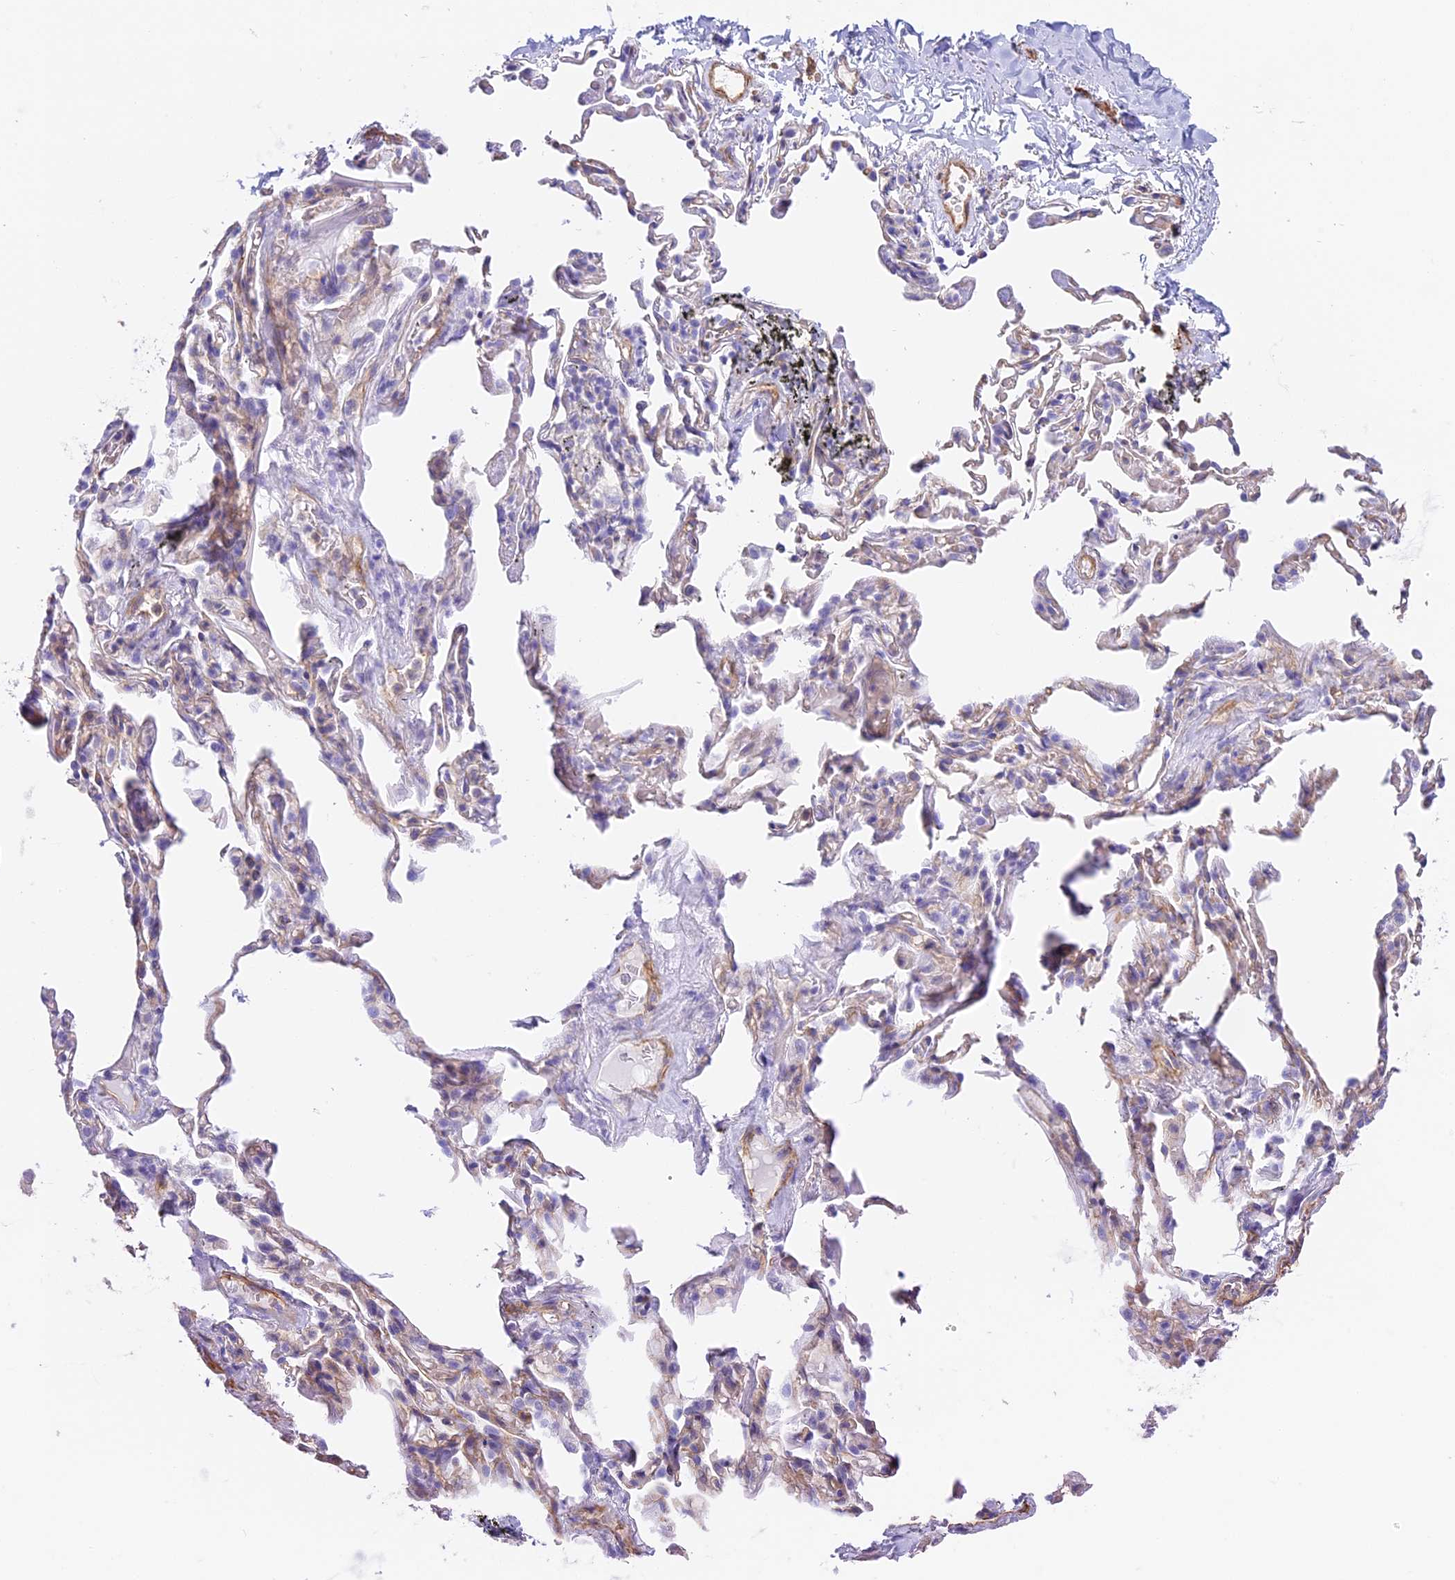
{"staining": {"intensity": "negative", "quantity": "none", "location": "none"}, "tissue": "adipose tissue", "cell_type": "Adipocytes", "image_type": "normal", "snomed": [{"axis": "morphology", "description": "Normal tissue, NOS"}, {"axis": "topography", "description": "Lymph node"}, {"axis": "topography", "description": "Bronchus"}], "caption": "Immunohistochemistry (IHC) of benign human adipose tissue displays no expression in adipocytes.", "gene": "HOMER3", "patient": {"sex": "male", "age": 63}}